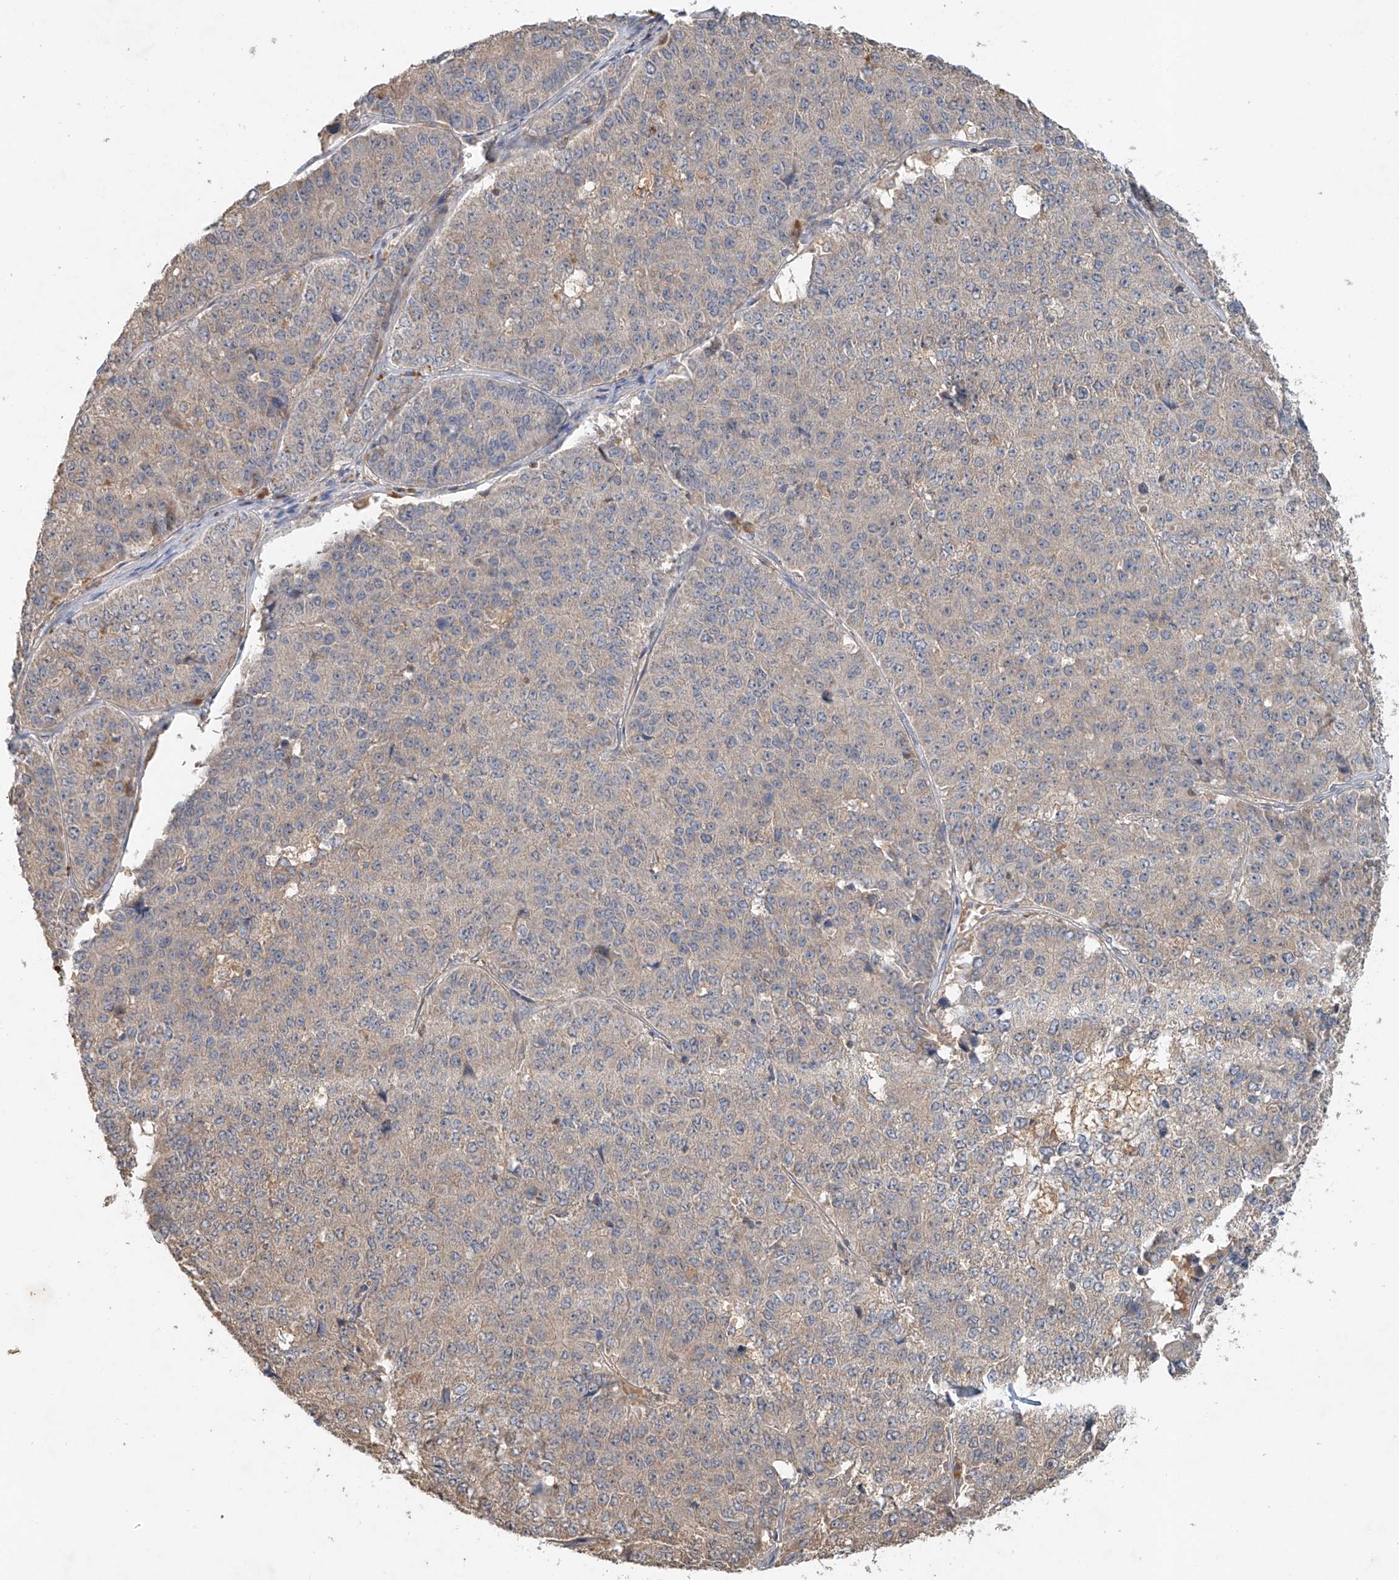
{"staining": {"intensity": "weak", "quantity": "<25%", "location": "cytoplasmic/membranous"}, "tissue": "pancreatic cancer", "cell_type": "Tumor cells", "image_type": "cancer", "snomed": [{"axis": "morphology", "description": "Adenocarcinoma, NOS"}, {"axis": "topography", "description": "Pancreas"}], "caption": "Pancreatic cancer was stained to show a protein in brown. There is no significant positivity in tumor cells.", "gene": "GNB1L", "patient": {"sex": "male", "age": 50}}